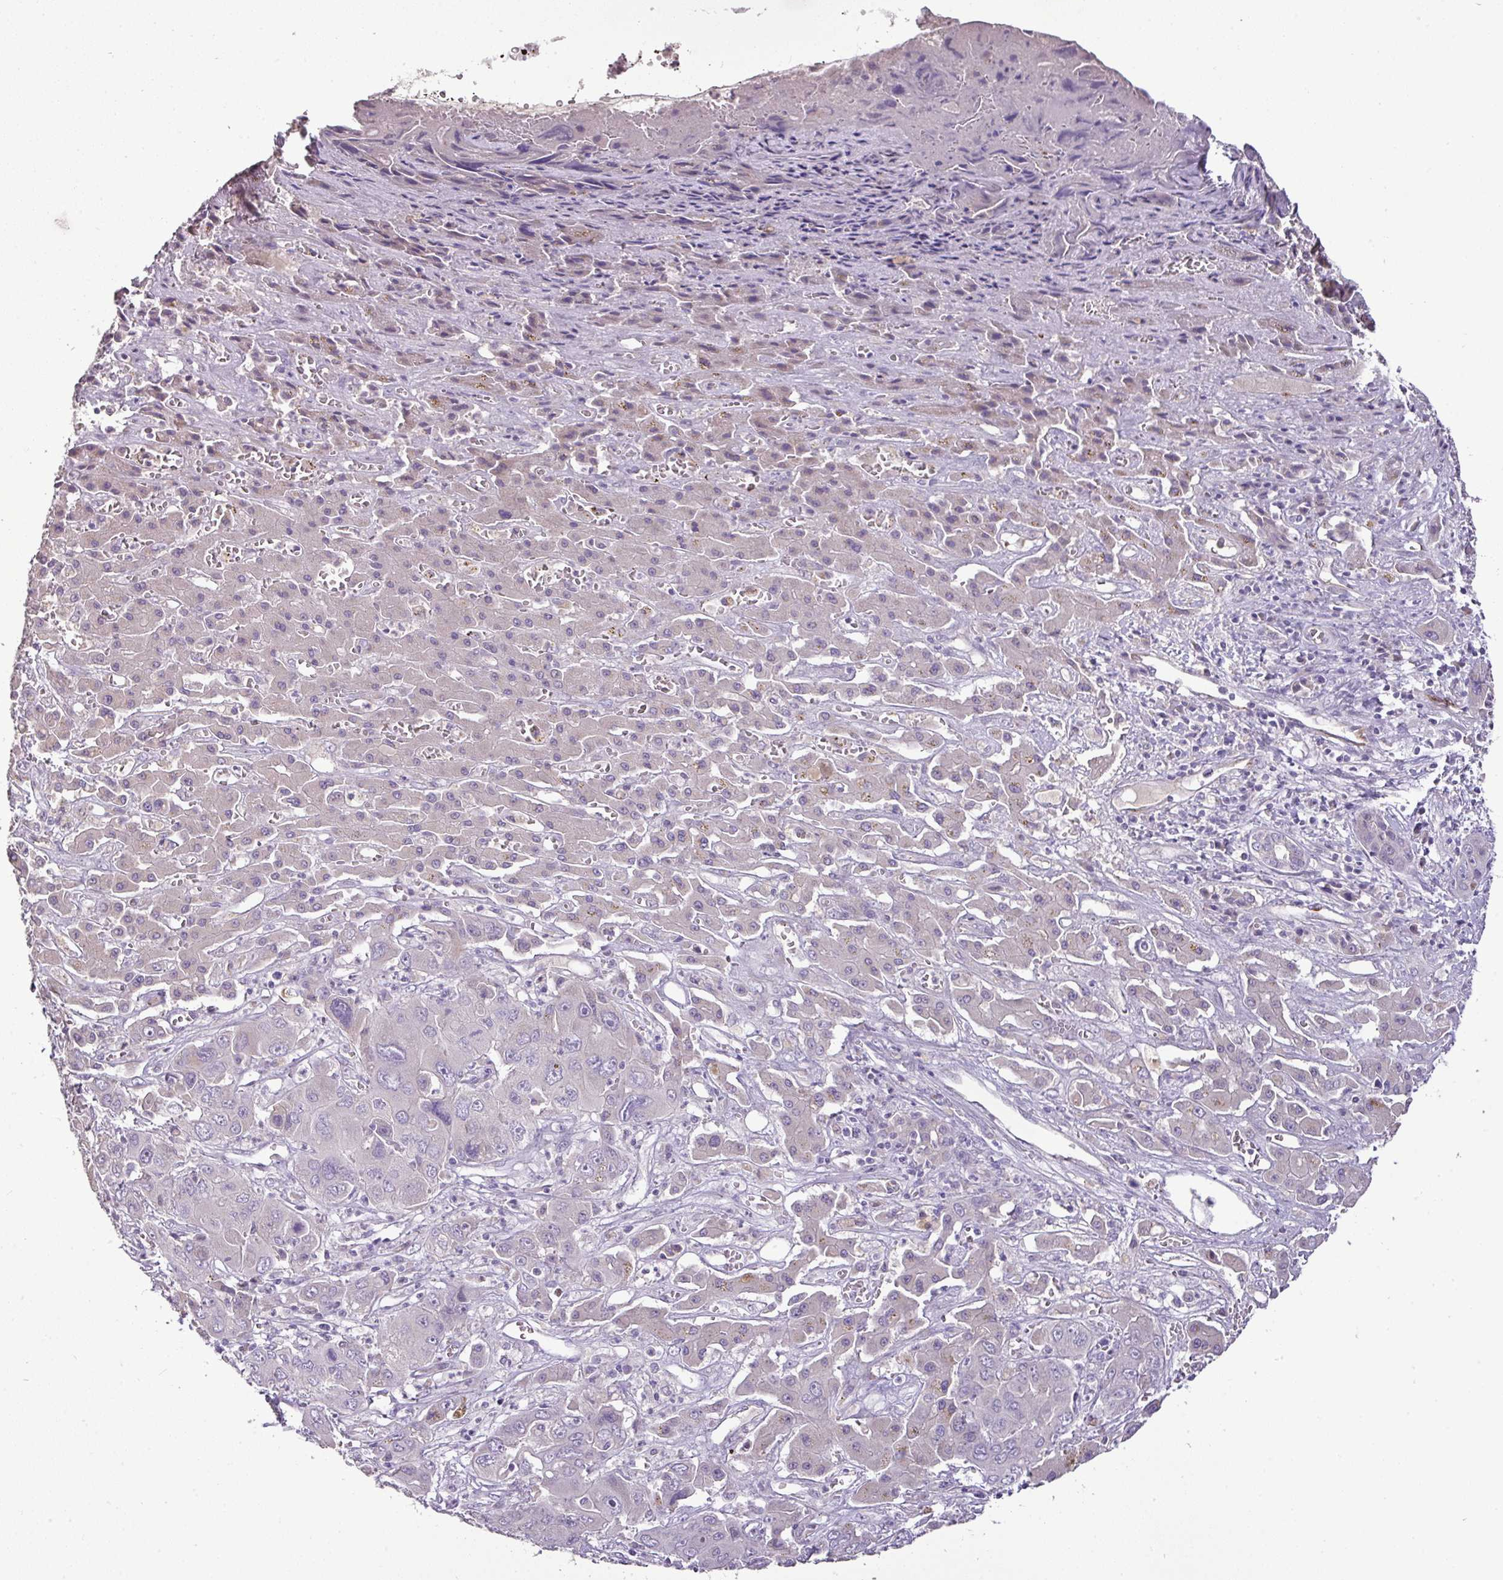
{"staining": {"intensity": "negative", "quantity": "none", "location": "none"}, "tissue": "liver cancer", "cell_type": "Tumor cells", "image_type": "cancer", "snomed": [{"axis": "morphology", "description": "Cholangiocarcinoma"}, {"axis": "topography", "description": "Liver"}], "caption": "The histopathology image exhibits no staining of tumor cells in liver cancer.", "gene": "BRINP2", "patient": {"sex": "male", "age": 67}}